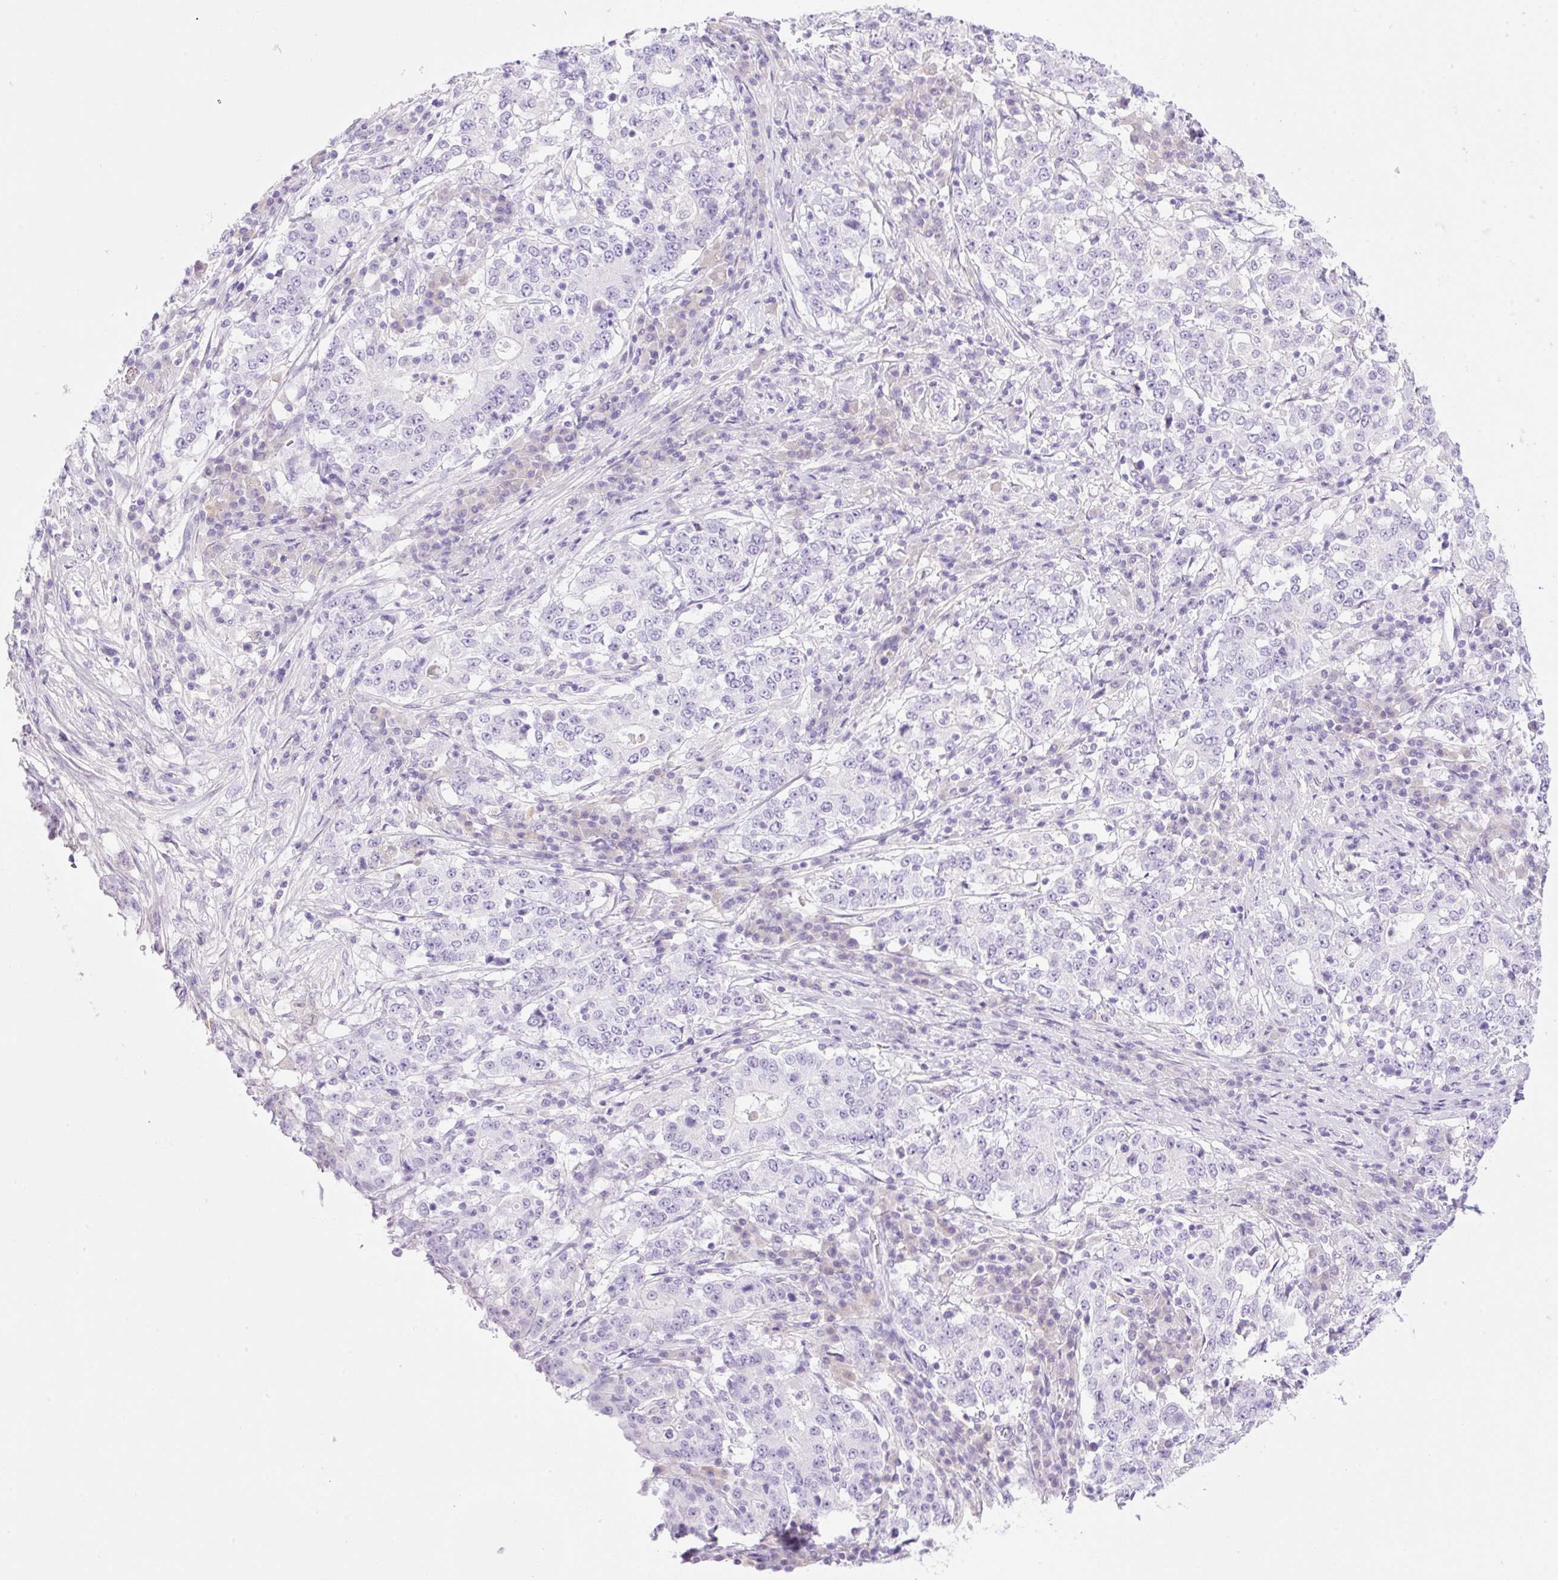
{"staining": {"intensity": "negative", "quantity": "none", "location": "none"}, "tissue": "stomach cancer", "cell_type": "Tumor cells", "image_type": "cancer", "snomed": [{"axis": "morphology", "description": "Adenocarcinoma, NOS"}, {"axis": "topography", "description": "Stomach"}], "caption": "The photomicrograph shows no significant staining in tumor cells of stomach adenocarcinoma.", "gene": "PALM3", "patient": {"sex": "male", "age": 59}}